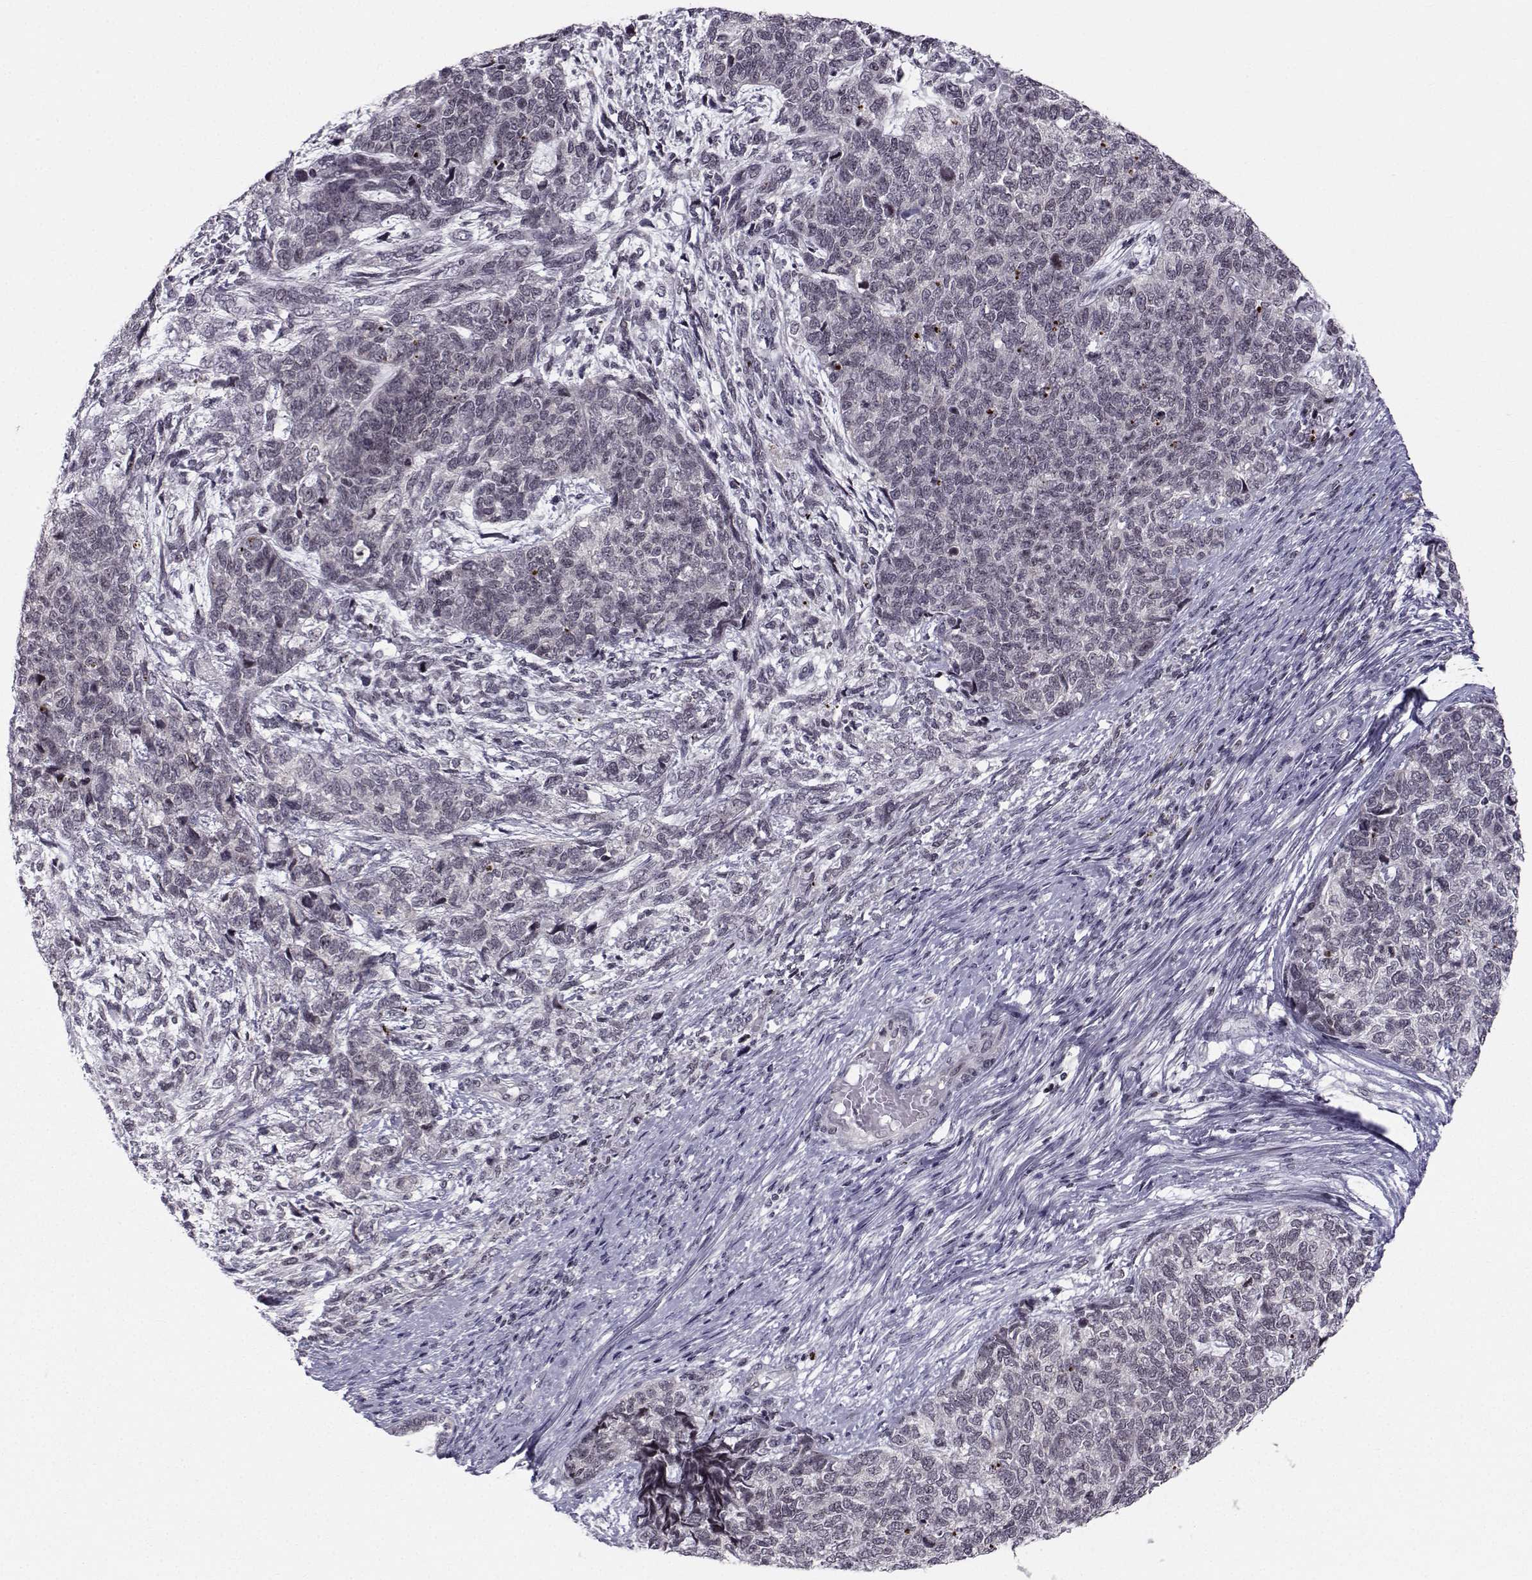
{"staining": {"intensity": "negative", "quantity": "none", "location": "none"}, "tissue": "cervical cancer", "cell_type": "Tumor cells", "image_type": "cancer", "snomed": [{"axis": "morphology", "description": "Squamous cell carcinoma, NOS"}, {"axis": "topography", "description": "Cervix"}], "caption": "A high-resolution photomicrograph shows immunohistochemistry (IHC) staining of cervical cancer, which demonstrates no significant staining in tumor cells.", "gene": "MARCHF4", "patient": {"sex": "female", "age": 63}}